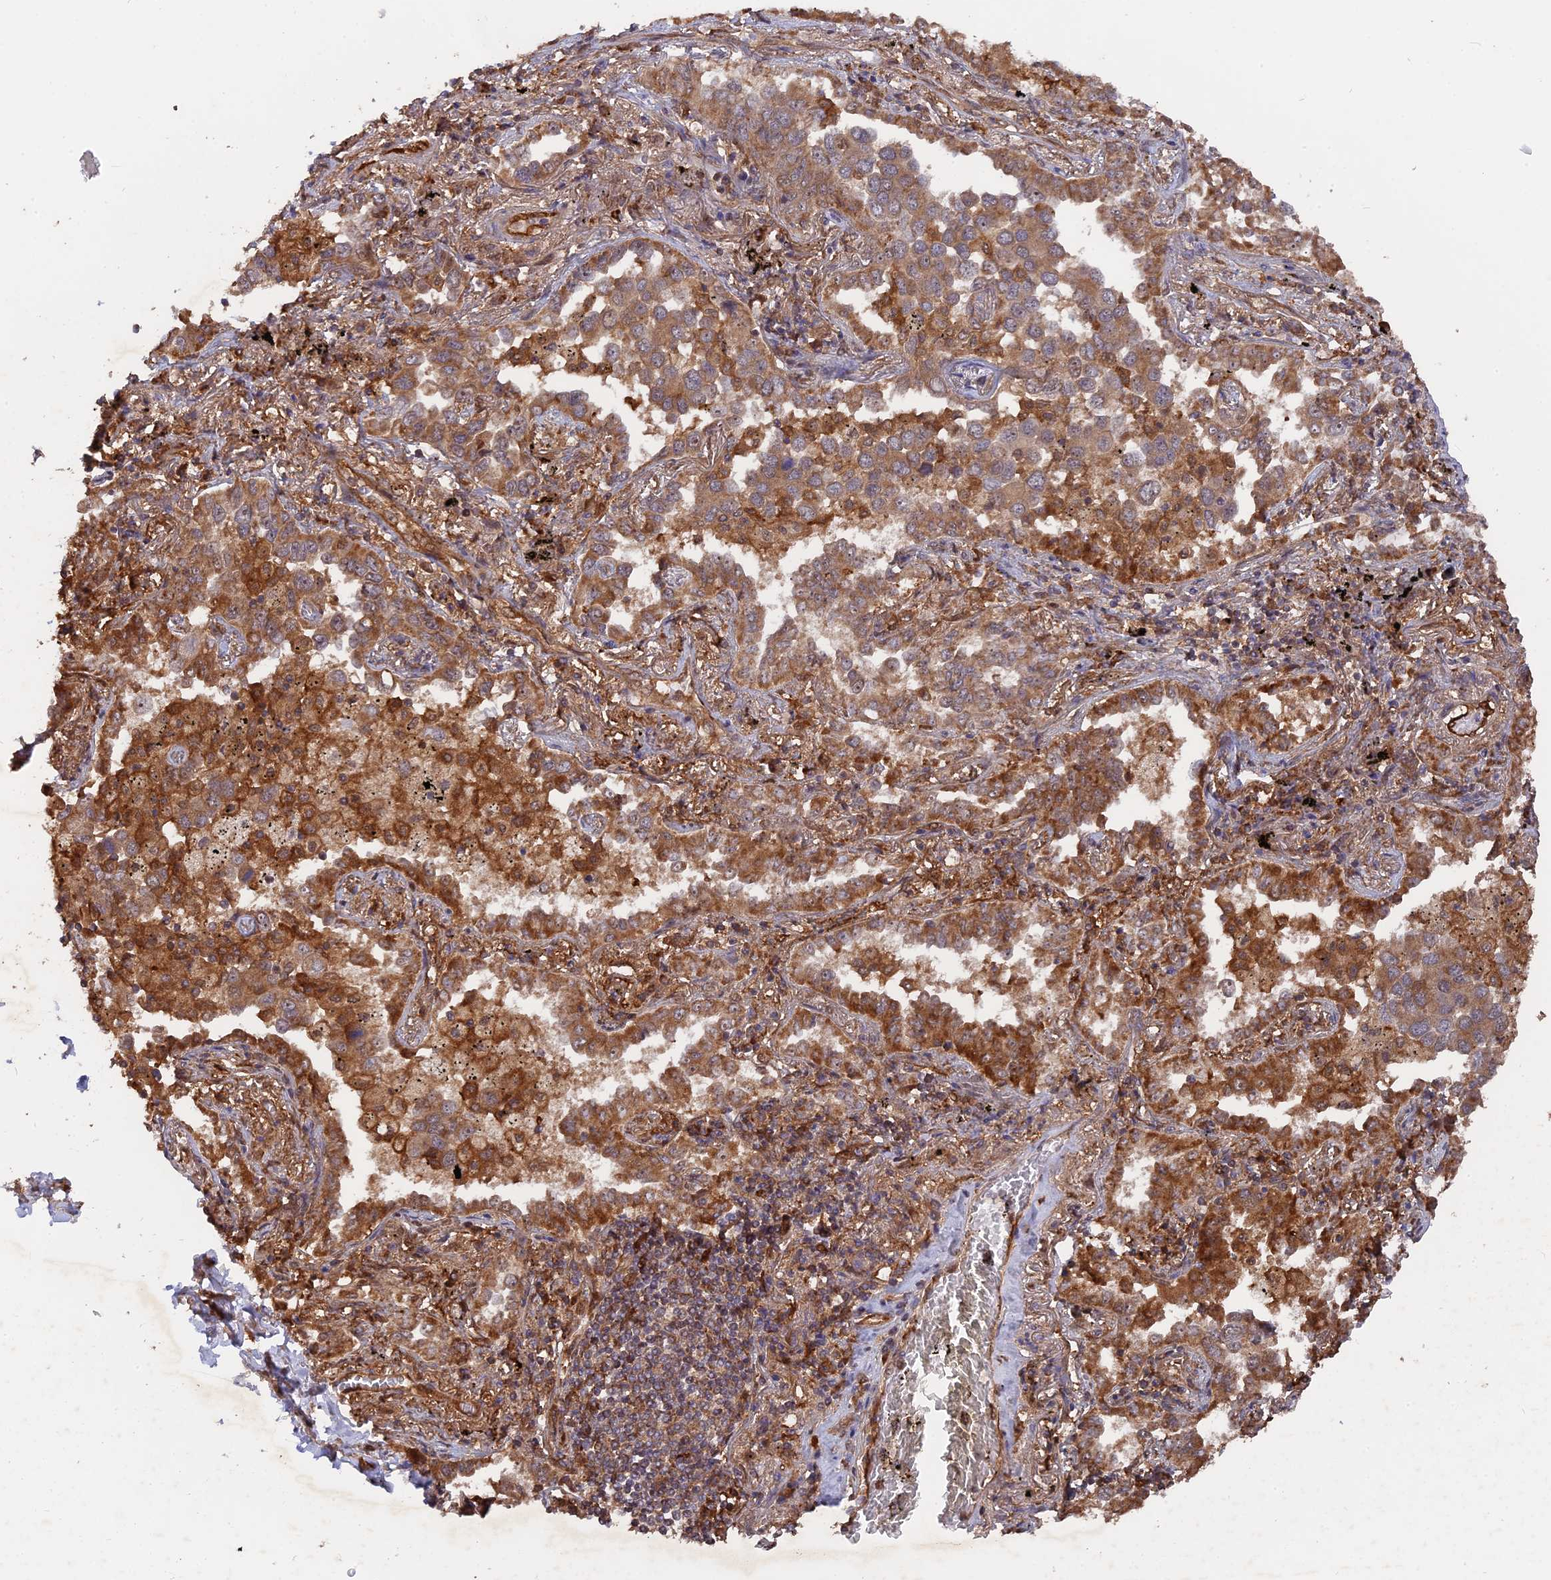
{"staining": {"intensity": "strong", "quantity": "25%-75%", "location": "cytoplasmic/membranous"}, "tissue": "lung cancer", "cell_type": "Tumor cells", "image_type": "cancer", "snomed": [{"axis": "morphology", "description": "Adenocarcinoma, NOS"}, {"axis": "topography", "description": "Lung"}], "caption": "IHC staining of lung adenocarcinoma, which exhibits high levels of strong cytoplasmic/membranous expression in about 25%-75% of tumor cells indicating strong cytoplasmic/membranous protein staining. The staining was performed using DAB (brown) for protein detection and nuclei were counterstained in hematoxylin (blue).", "gene": "SAC3D1", "patient": {"sex": "male", "age": 67}}